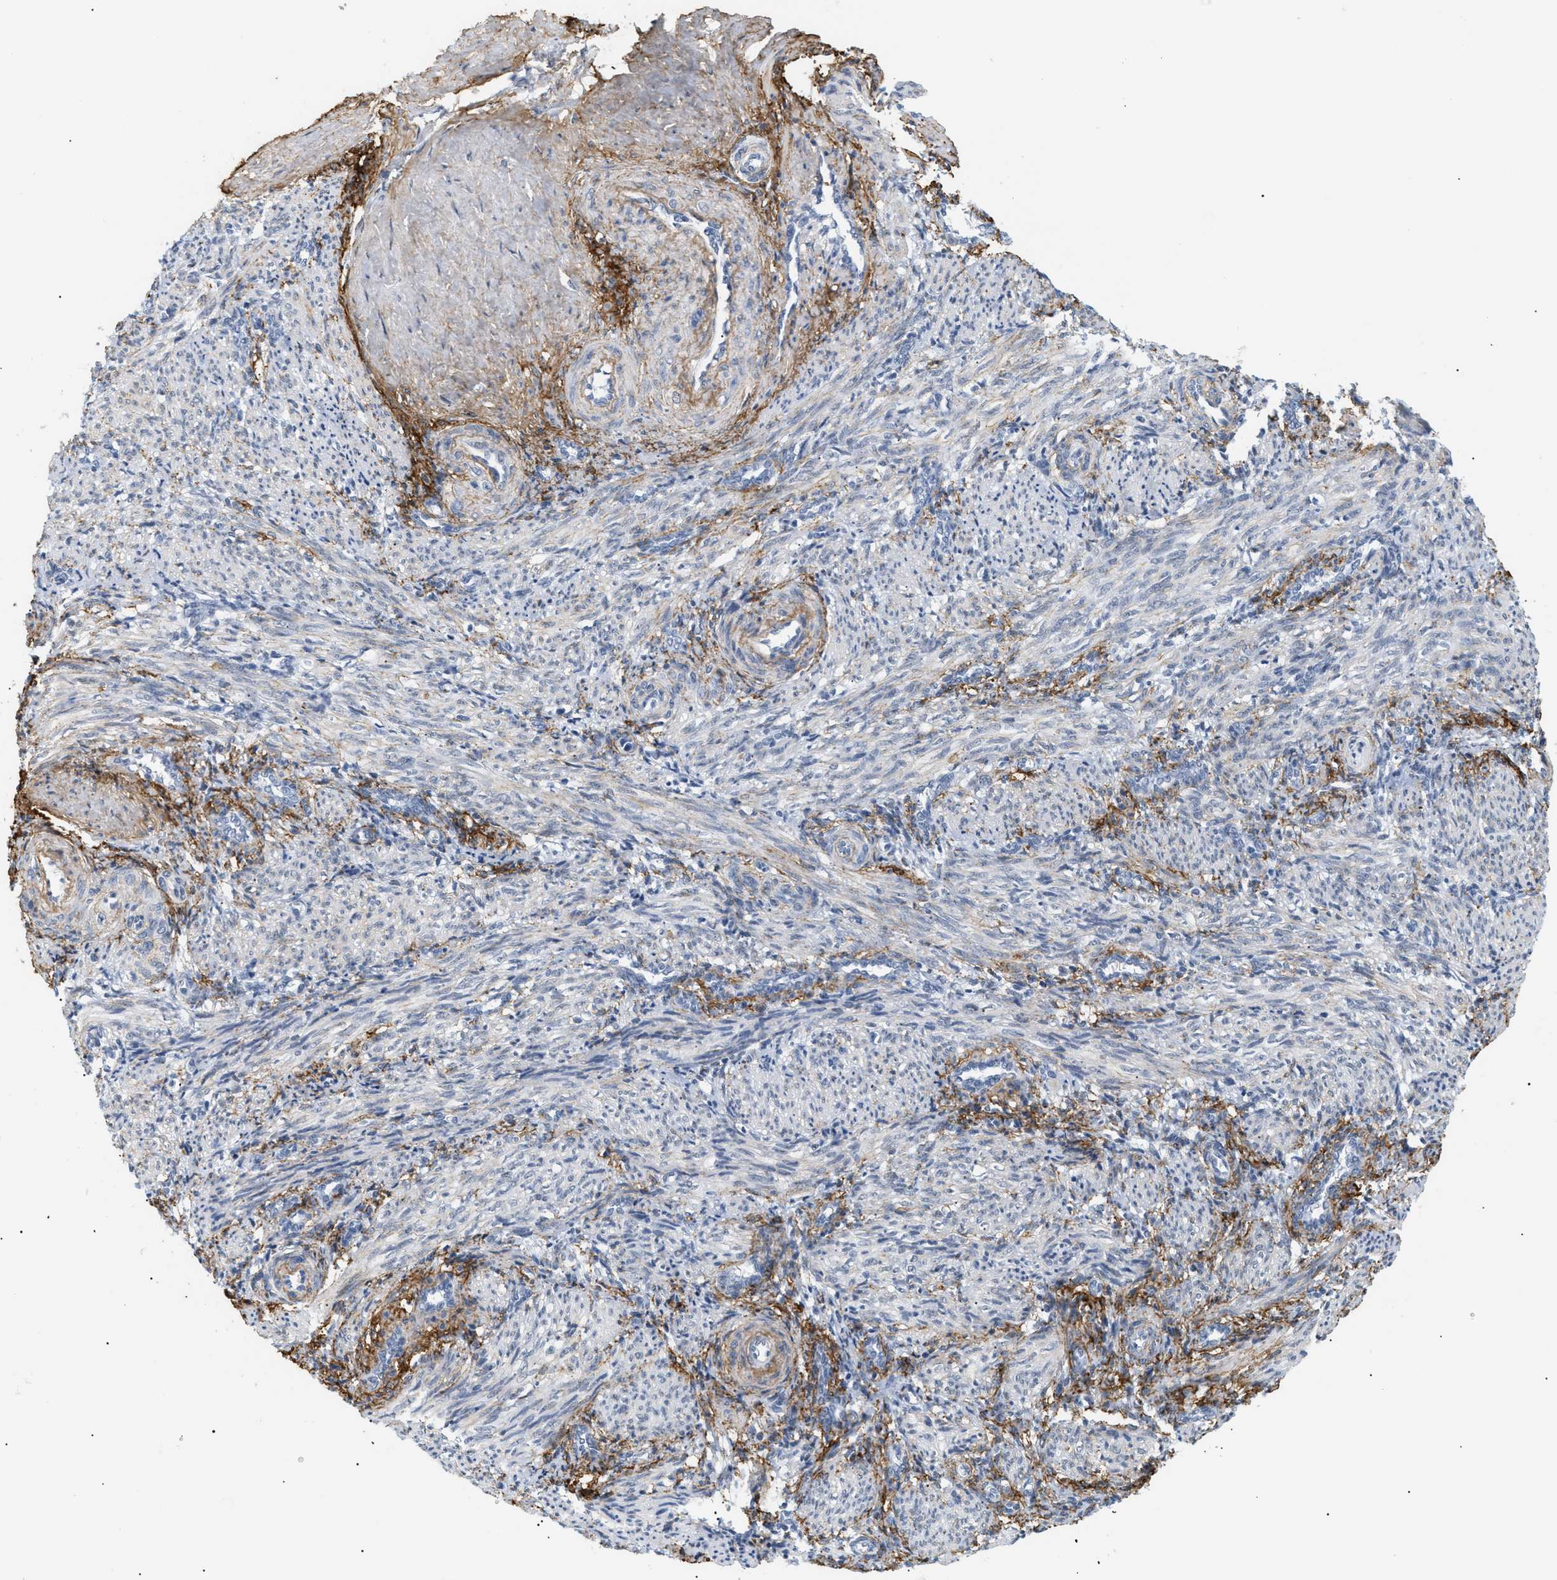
{"staining": {"intensity": "weak", "quantity": "25%-75%", "location": "cytoplasmic/membranous"}, "tissue": "smooth muscle", "cell_type": "Smooth muscle cells", "image_type": "normal", "snomed": [{"axis": "morphology", "description": "Normal tissue, NOS"}, {"axis": "topography", "description": "Endometrium"}], "caption": "Protein expression analysis of normal smooth muscle displays weak cytoplasmic/membranous expression in approximately 25%-75% of smooth muscle cells.", "gene": "ELN", "patient": {"sex": "female", "age": 33}}